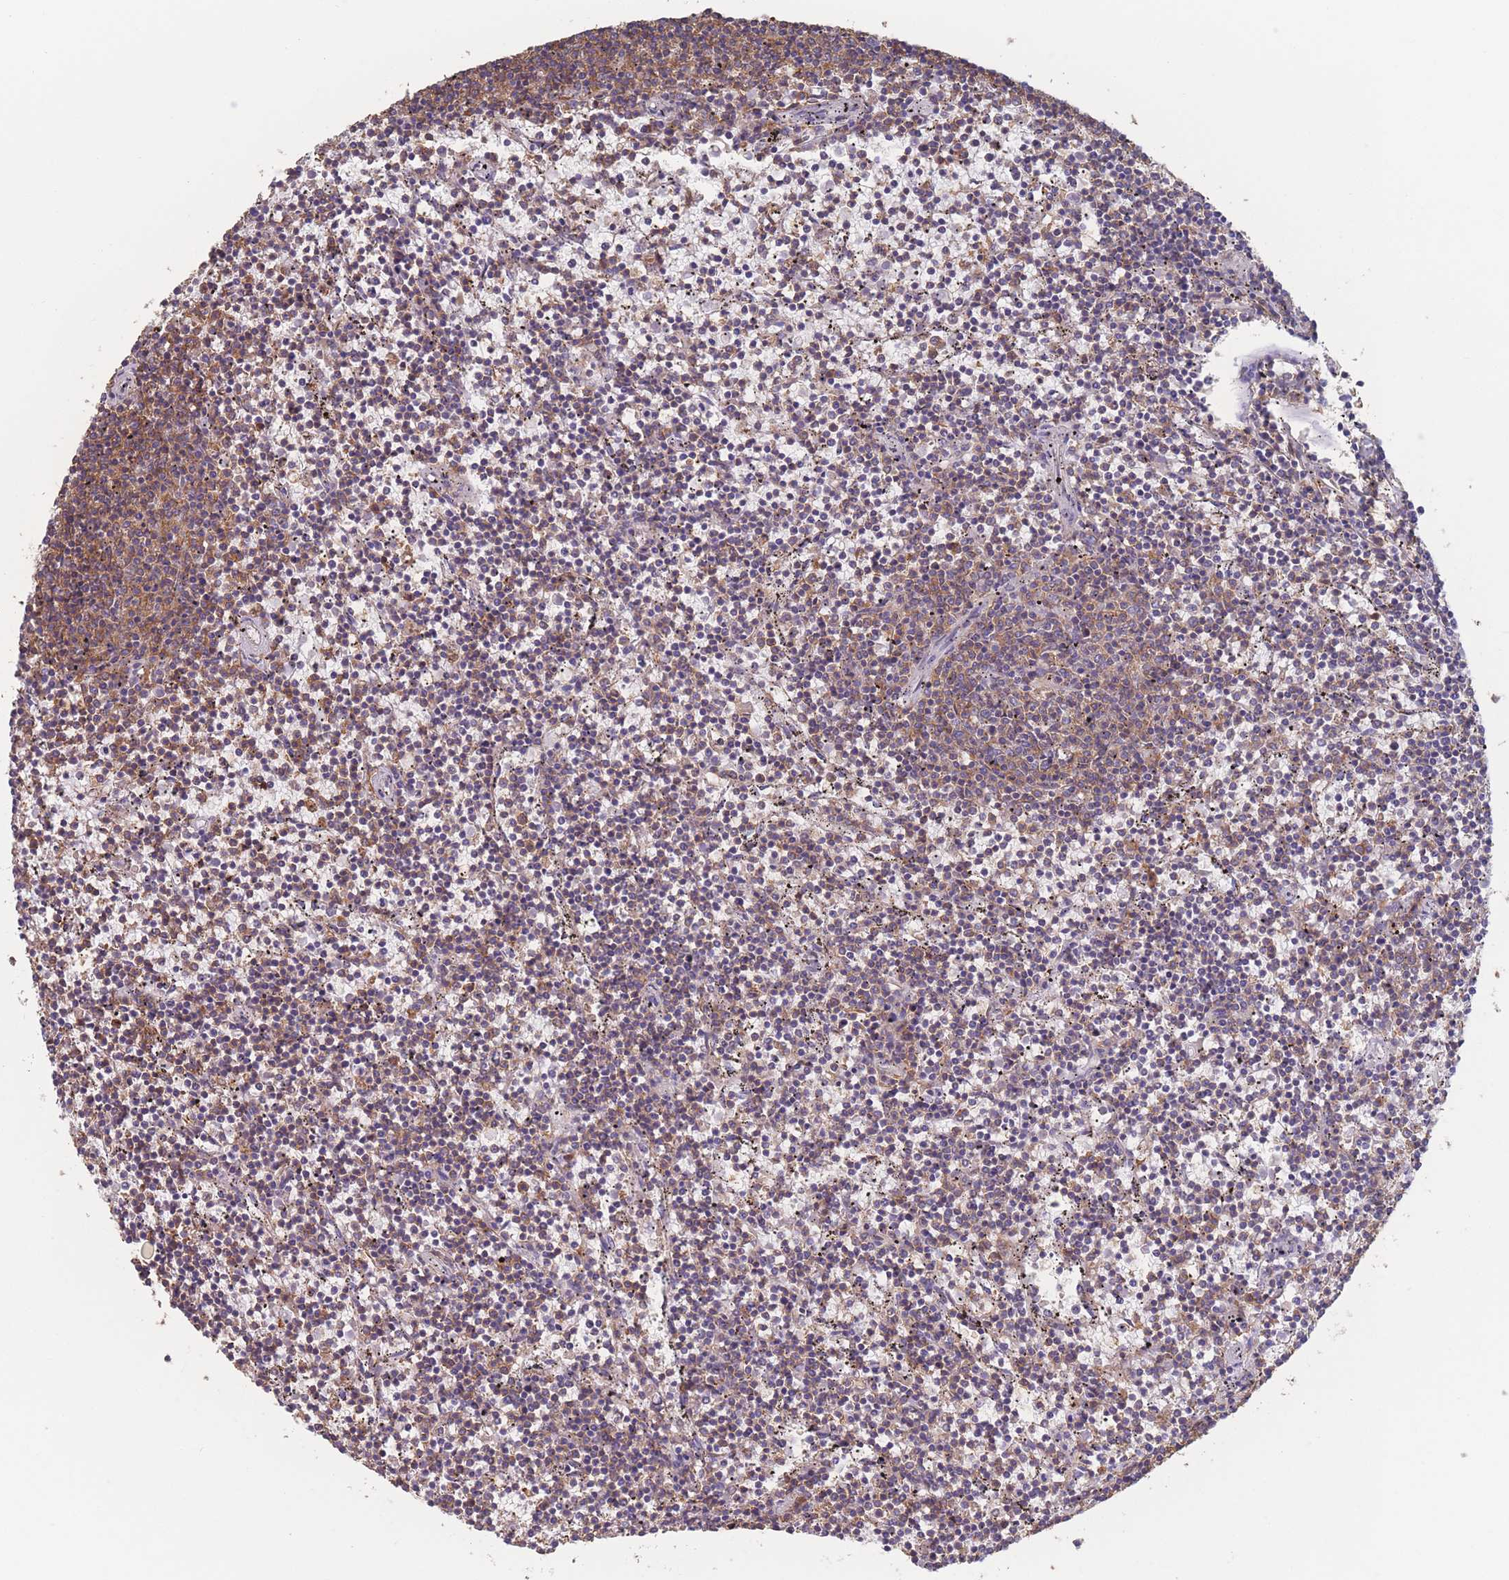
{"staining": {"intensity": "moderate", "quantity": "25%-75%", "location": "cytoplasmic/membranous"}, "tissue": "lymphoma", "cell_type": "Tumor cells", "image_type": "cancer", "snomed": [{"axis": "morphology", "description": "Malignant lymphoma, non-Hodgkin's type, Low grade"}, {"axis": "topography", "description": "Spleen"}], "caption": "A medium amount of moderate cytoplasmic/membranous staining is appreciated in approximately 25%-75% of tumor cells in low-grade malignant lymphoma, non-Hodgkin's type tissue. The protein is stained brown, and the nuclei are stained in blue (DAB (3,3'-diaminobenzidine) IHC with brightfield microscopy, high magnification).", "gene": "ADH1A", "patient": {"sex": "female", "age": 50}}